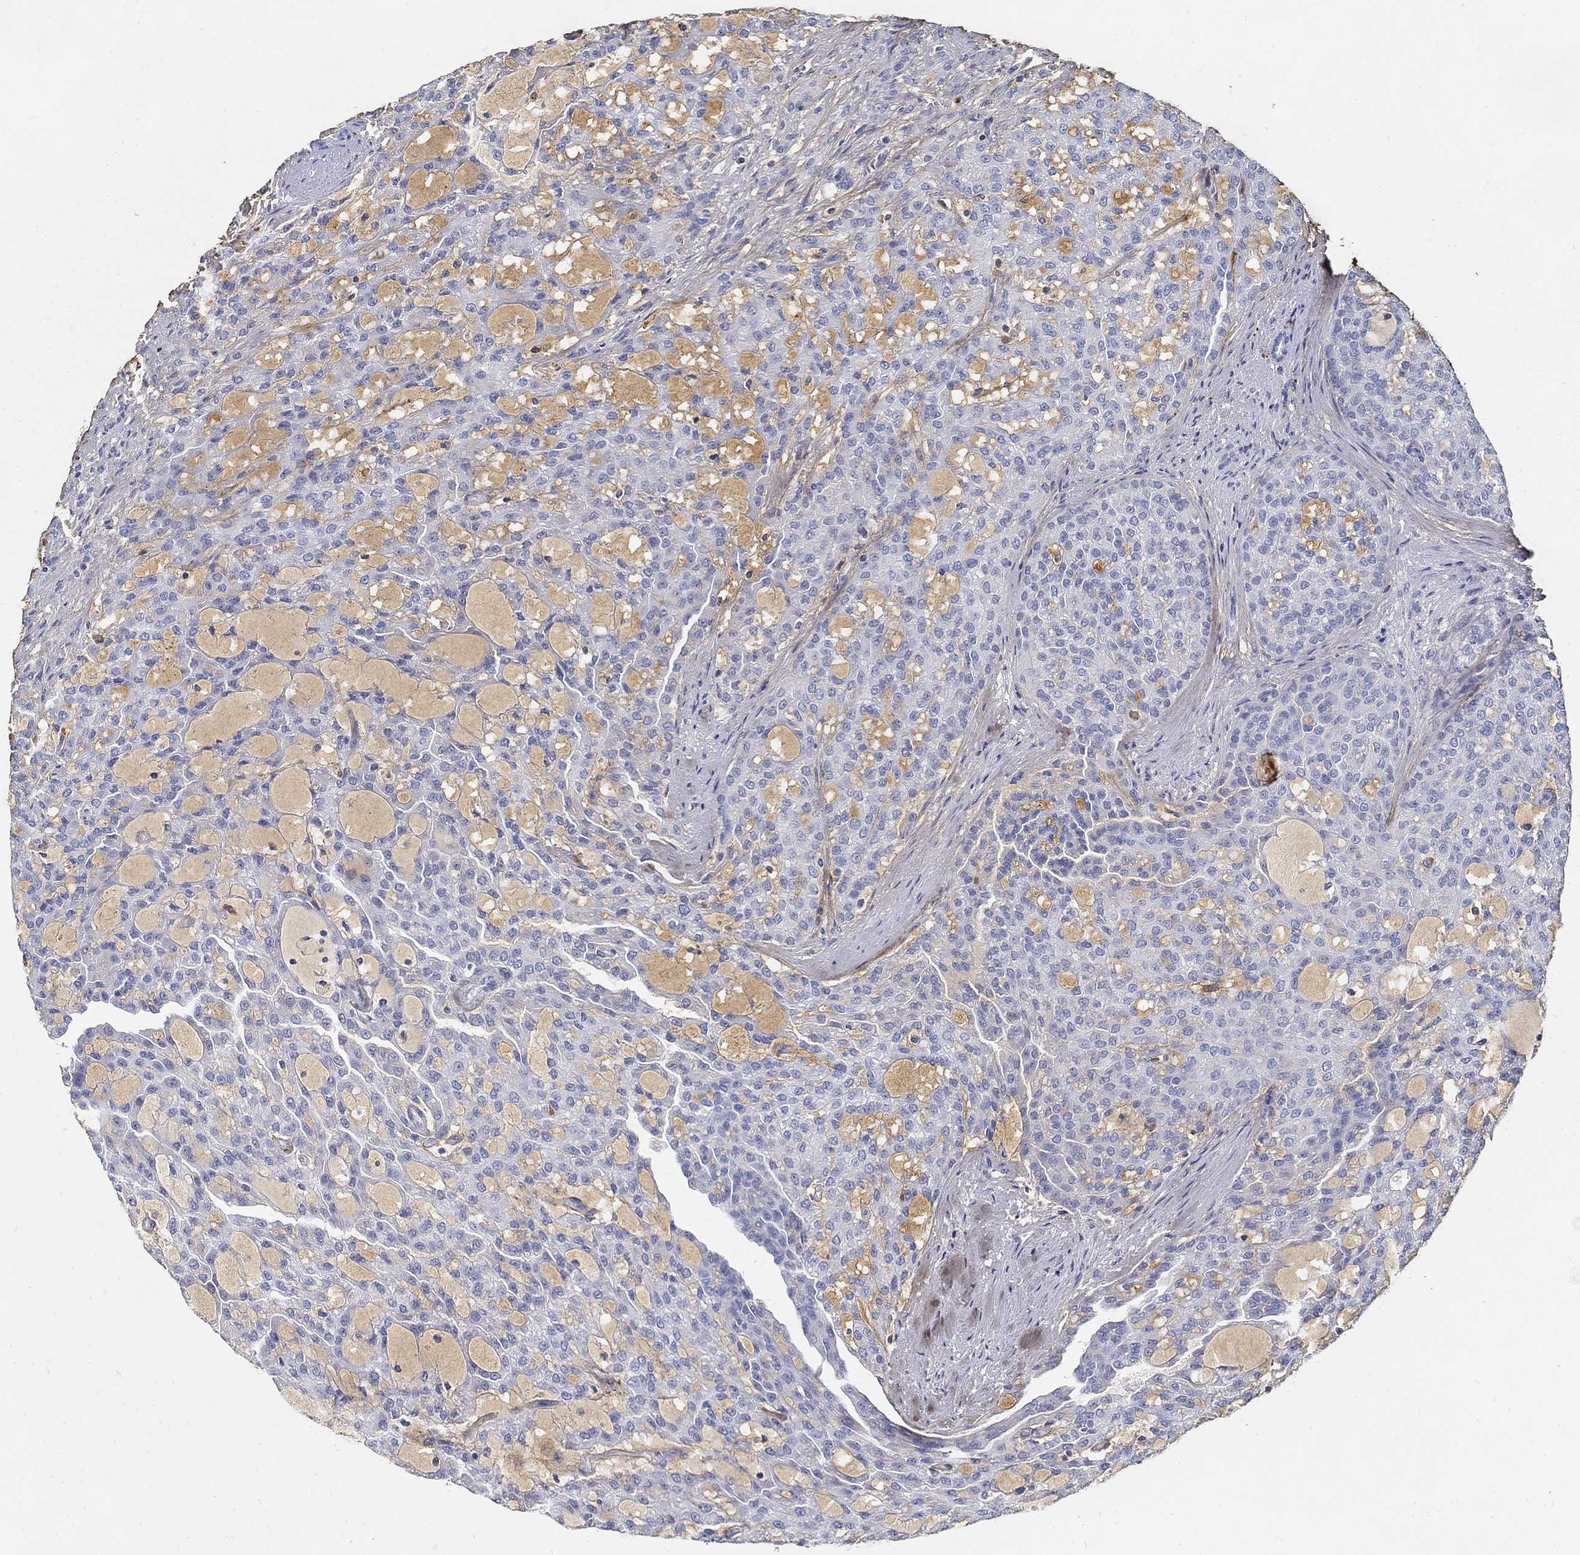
{"staining": {"intensity": "negative", "quantity": "none", "location": "none"}, "tissue": "renal cancer", "cell_type": "Tumor cells", "image_type": "cancer", "snomed": [{"axis": "morphology", "description": "Adenocarcinoma, NOS"}, {"axis": "topography", "description": "Kidney"}], "caption": "The IHC histopathology image has no significant positivity in tumor cells of renal adenocarcinoma tissue.", "gene": "TGFBI", "patient": {"sex": "male", "age": 63}}